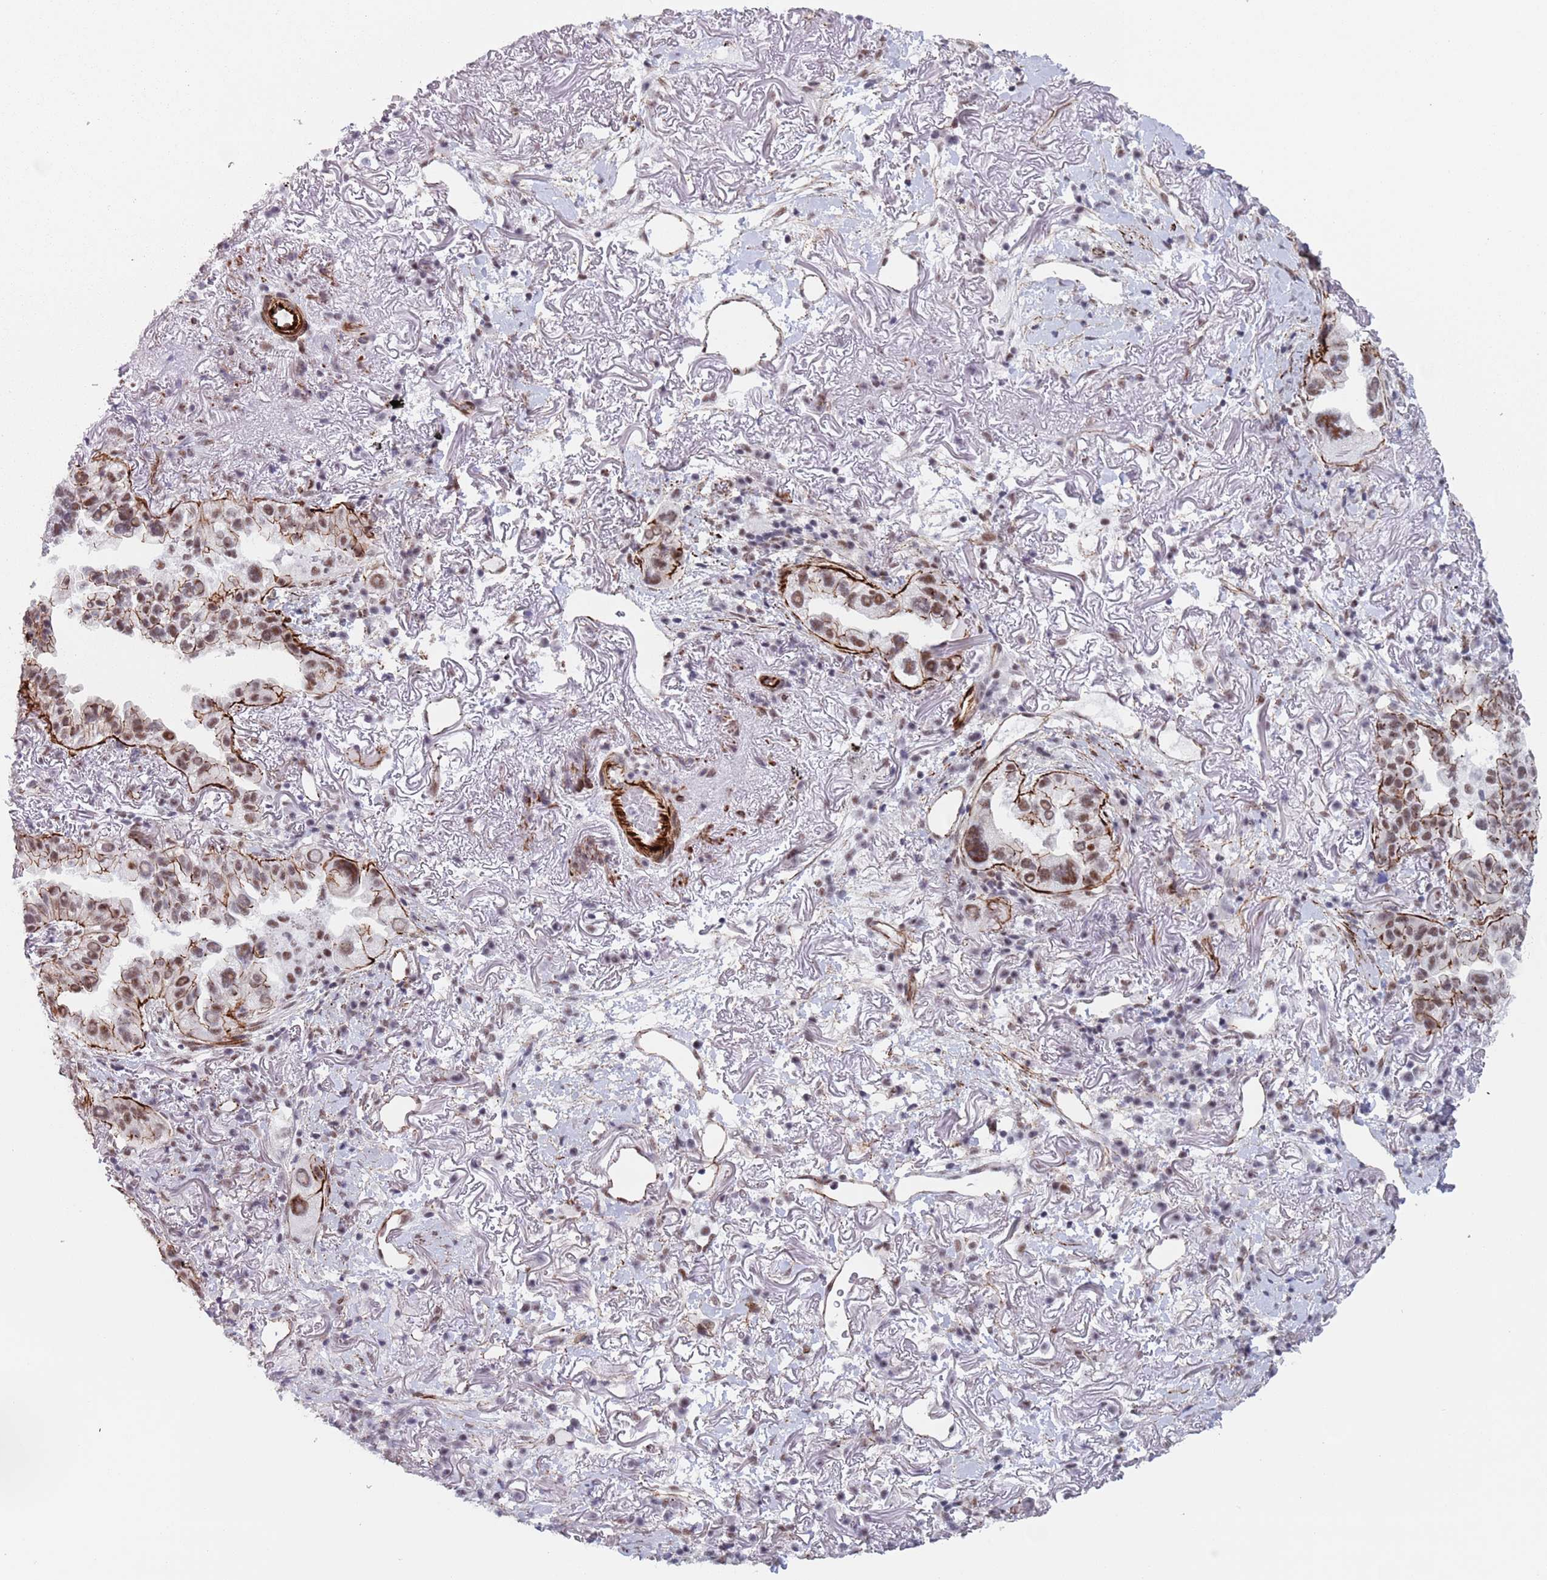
{"staining": {"intensity": "moderate", "quantity": ">75%", "location": "nuclear"}, "tissue": "lung cancer", "cell_type": "Tumor cells", "image_type": "cancer", "snomed": [{"axis": "morphology", "description": "Adenocarcinoma, NOS"}, {"axis": "topography", "description": "Lung"}], "caption": "A brown stain highlights moderate nuclear positivity of a protein in human lung cancer (adenocarcinoma) tumor cells.", "gene": "OR5A2", "patient": {"sex": "female", "age": 69}}